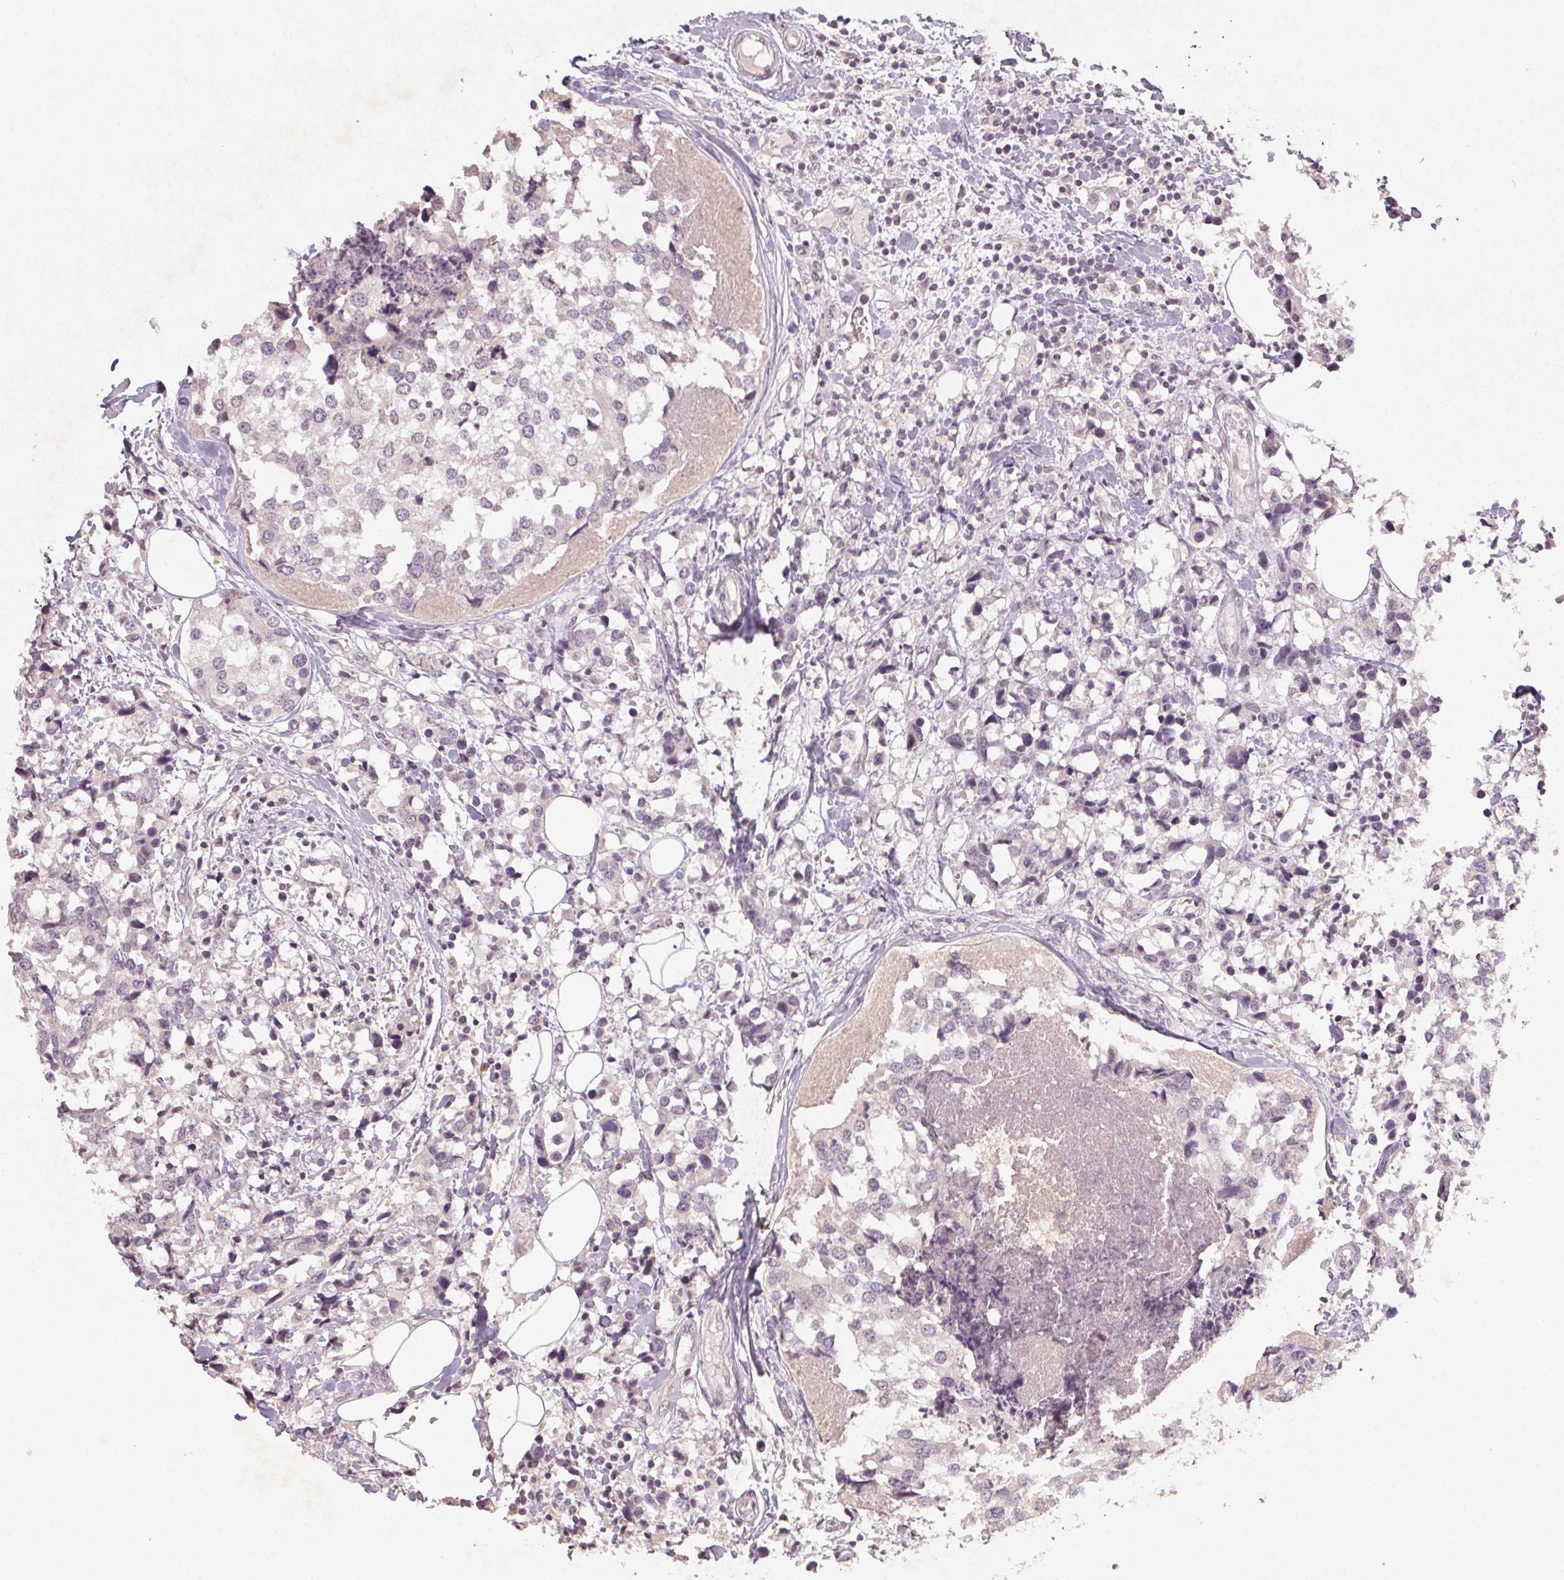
{"staining": {"intensity": "negative", "quantity": "none", "location": "none"}, "tissue": "breast cancer", "cell_type": "Tumor cells", "image_type": "cancer", "snomed": [{"axis": "morphology", "description": "Lobular carcinoma"}, {"axis": "topography", "description": "Breast"}], "caption": "Immunohistochemical staining of lobular carcinoma (breast) demonstrates no significant expression in tumor cells.", "gene": "KLRC3", "patient": {"sex": "female", "age": 59}}